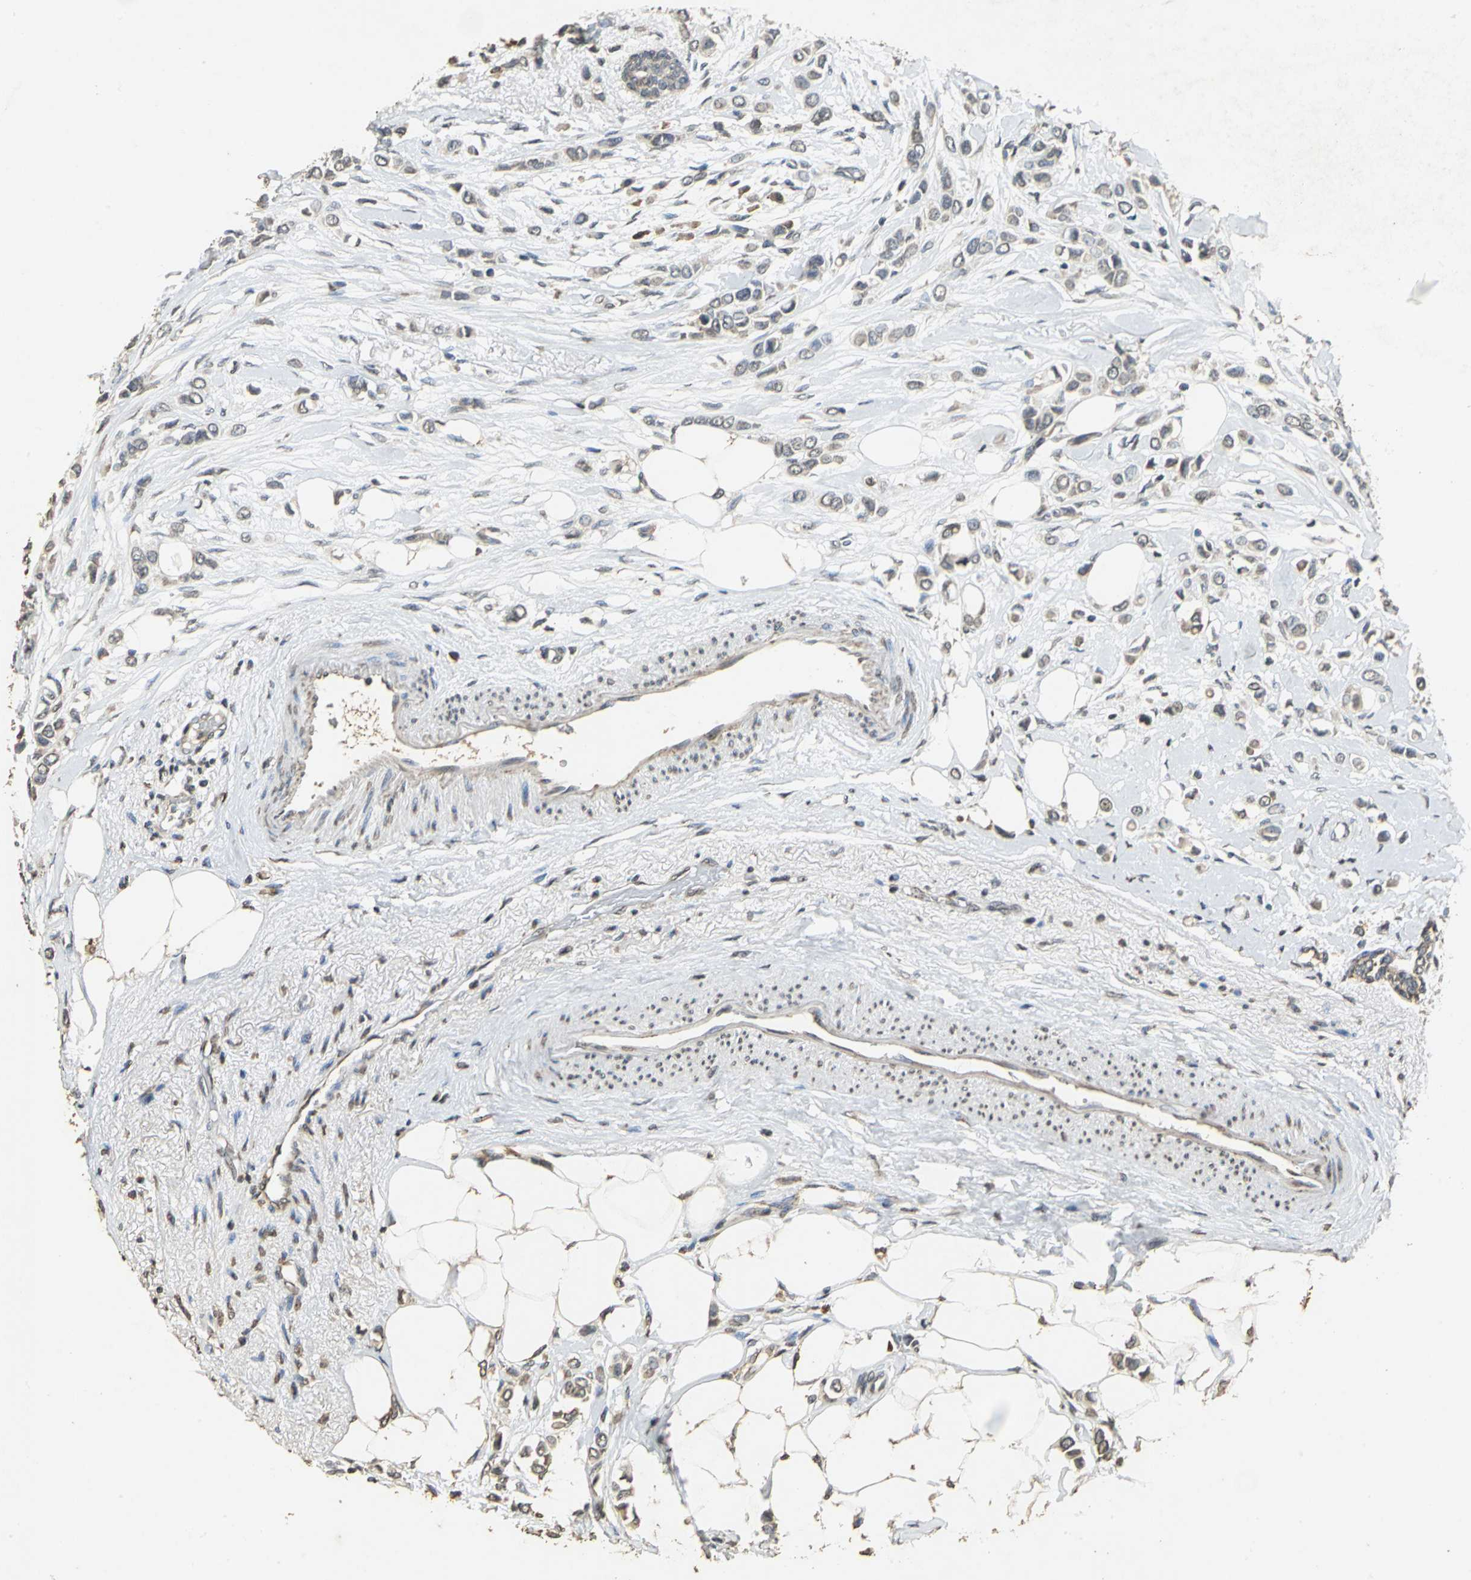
{"staining": {"intensity": "weak", "quantity": ">75%", "location": "cytoplasmic/membranous"}, "tissue": "breast cancer", "cell_type": "Tumor cells", "image_type": "cancer", "snomed": [{"axis": "morphology", "description": "Lobular carcinoma"}, {"axis": "topography", "description": "Breast"}], "caption": "A brown stain highlights weak cytoplasmic/membranous positivity of a protein in human breast cancer tumor cells.", "gene": "ACSL4", "patient": {"sex": "female", "age": 51}}